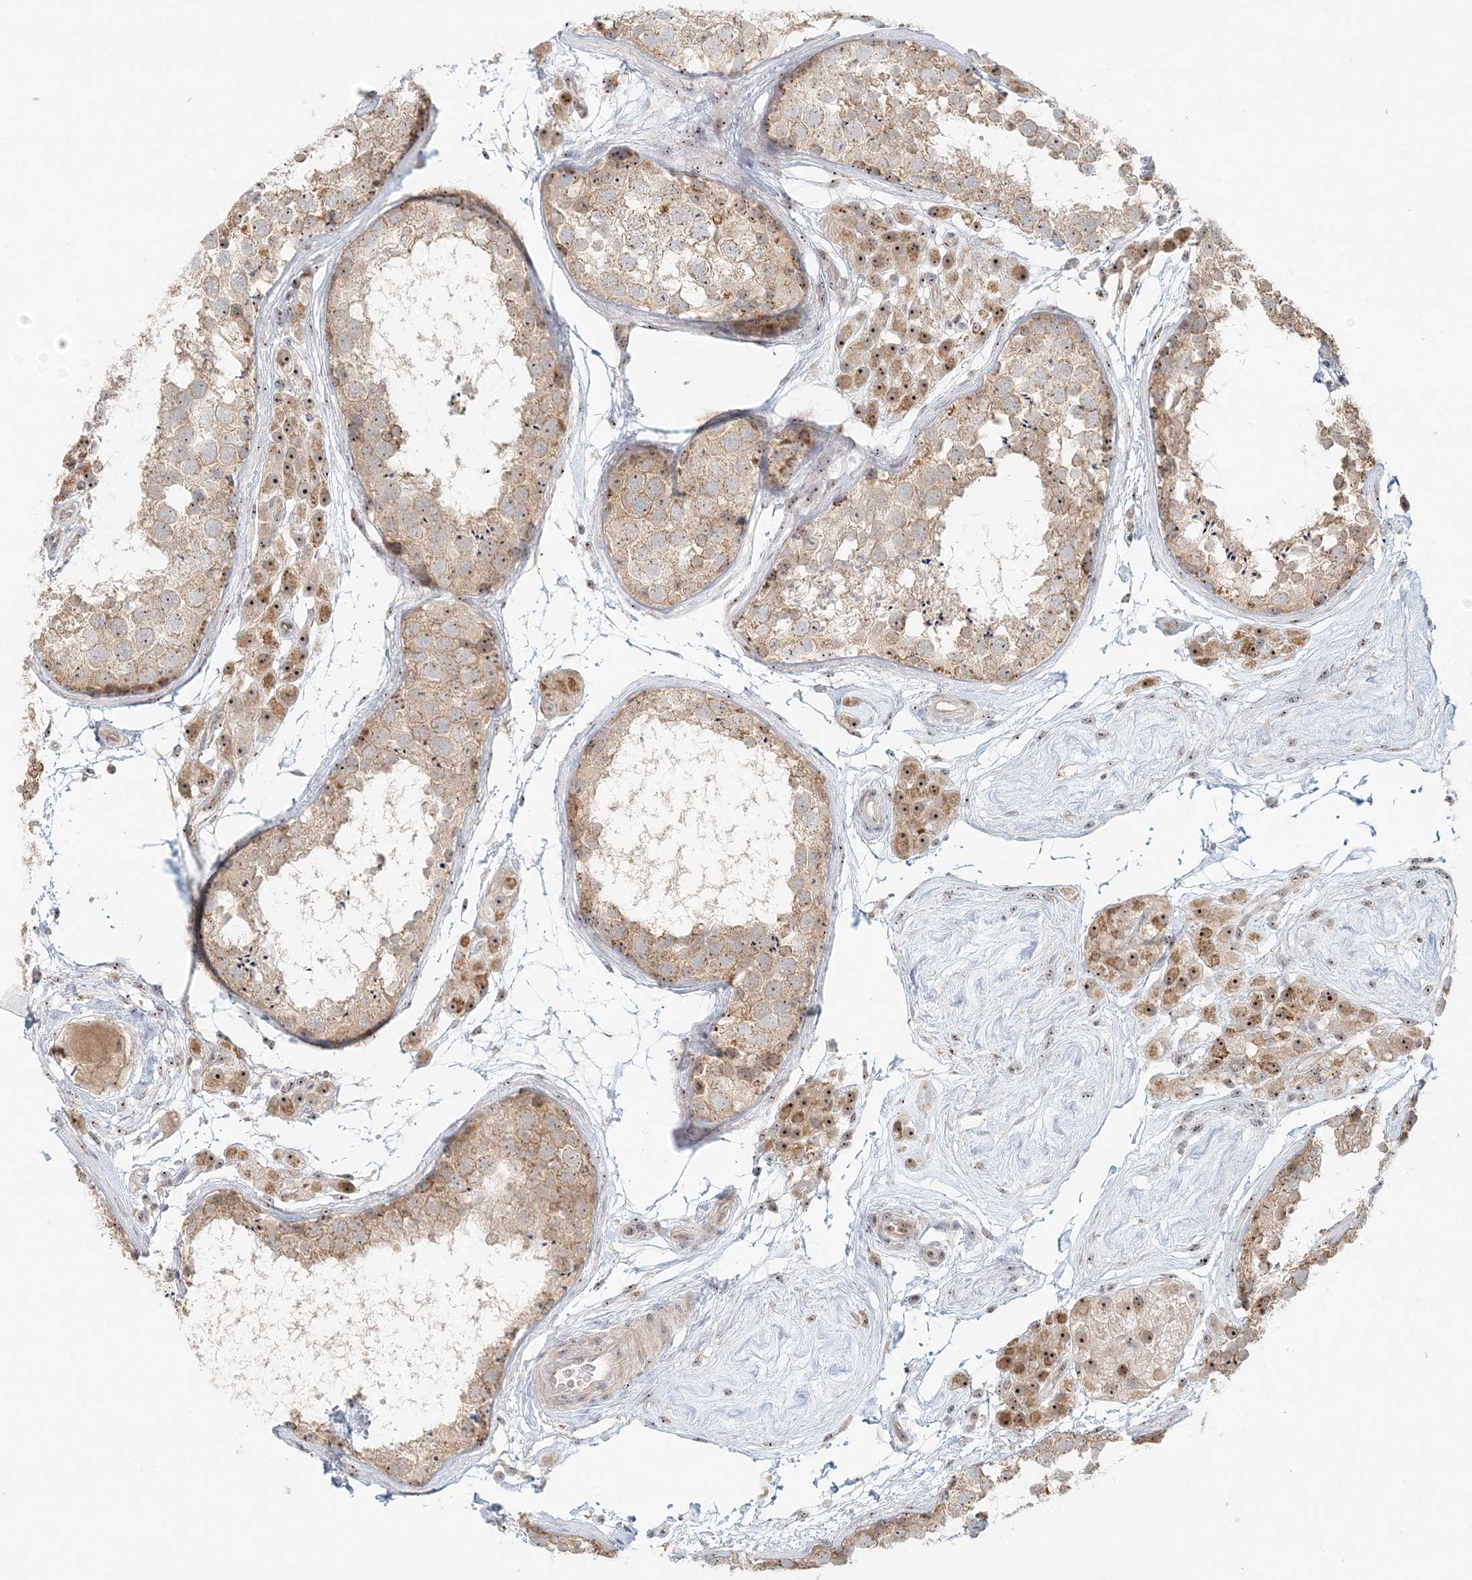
{"staining": {"intensity": "weak", "quantity": "25%-75%", "location": "nuclear"}, "tissue": "testis", "cell_type": "Cells in seminiferous ducts", "image_type": "normal", "snomed": [{"axis": "morphology", "description": "Normal tissue, NOS"}, {"axis": "topography", "description": "Testis"}], "caption": "A brown stain shows weak nuclear positivity of a protein in cells in seminiferous ducts of unremarkable testis. The staining was performed using DAB to visualize the protein expression in brown, while the nuclei were stained in blue with hematoxylin (Magnification: 20x).", "gene": "UBE2F", "patient": {"sex": "male", "age": 56}}